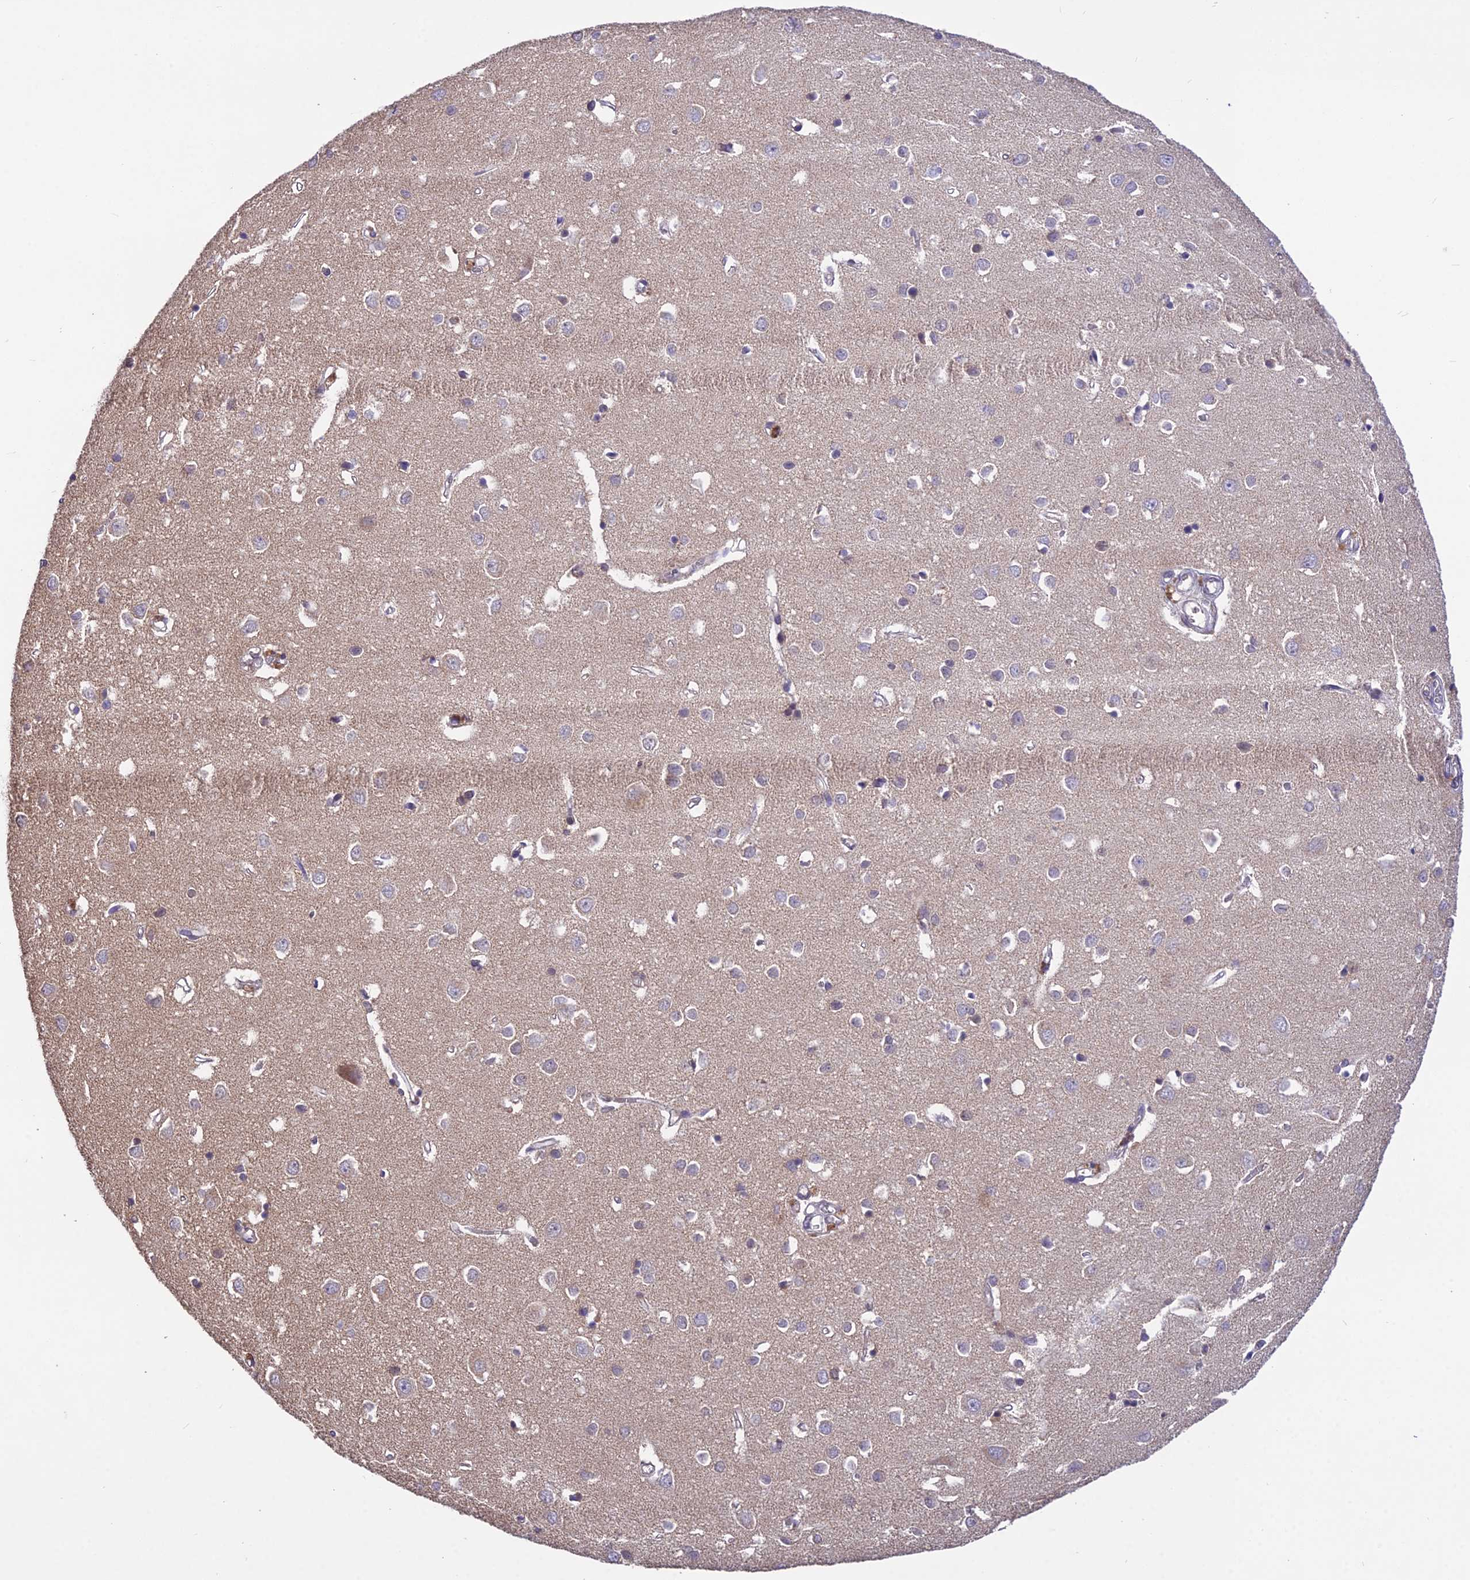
{"staining": {"intensity": "negative", "quantity": "none", "location": "none"}, "tissue": "cerebral cortex", "cell_type": "Endothelial cells", "image_type": "normal", "snomed": [{"axis": "morphology", "description": "Normal tissue, NOS"}, {"axis": "topography", "description": "Cerebral cortex"}], "caption": "Immunohistochemical staining of unremarkable human cerebral cortex exhibits no significant staining in endothelial cells. (DAB IHC with hematoxylin counter stain).", "gene": "PGK1", "patient": {"sex": "female", "age": 64}}